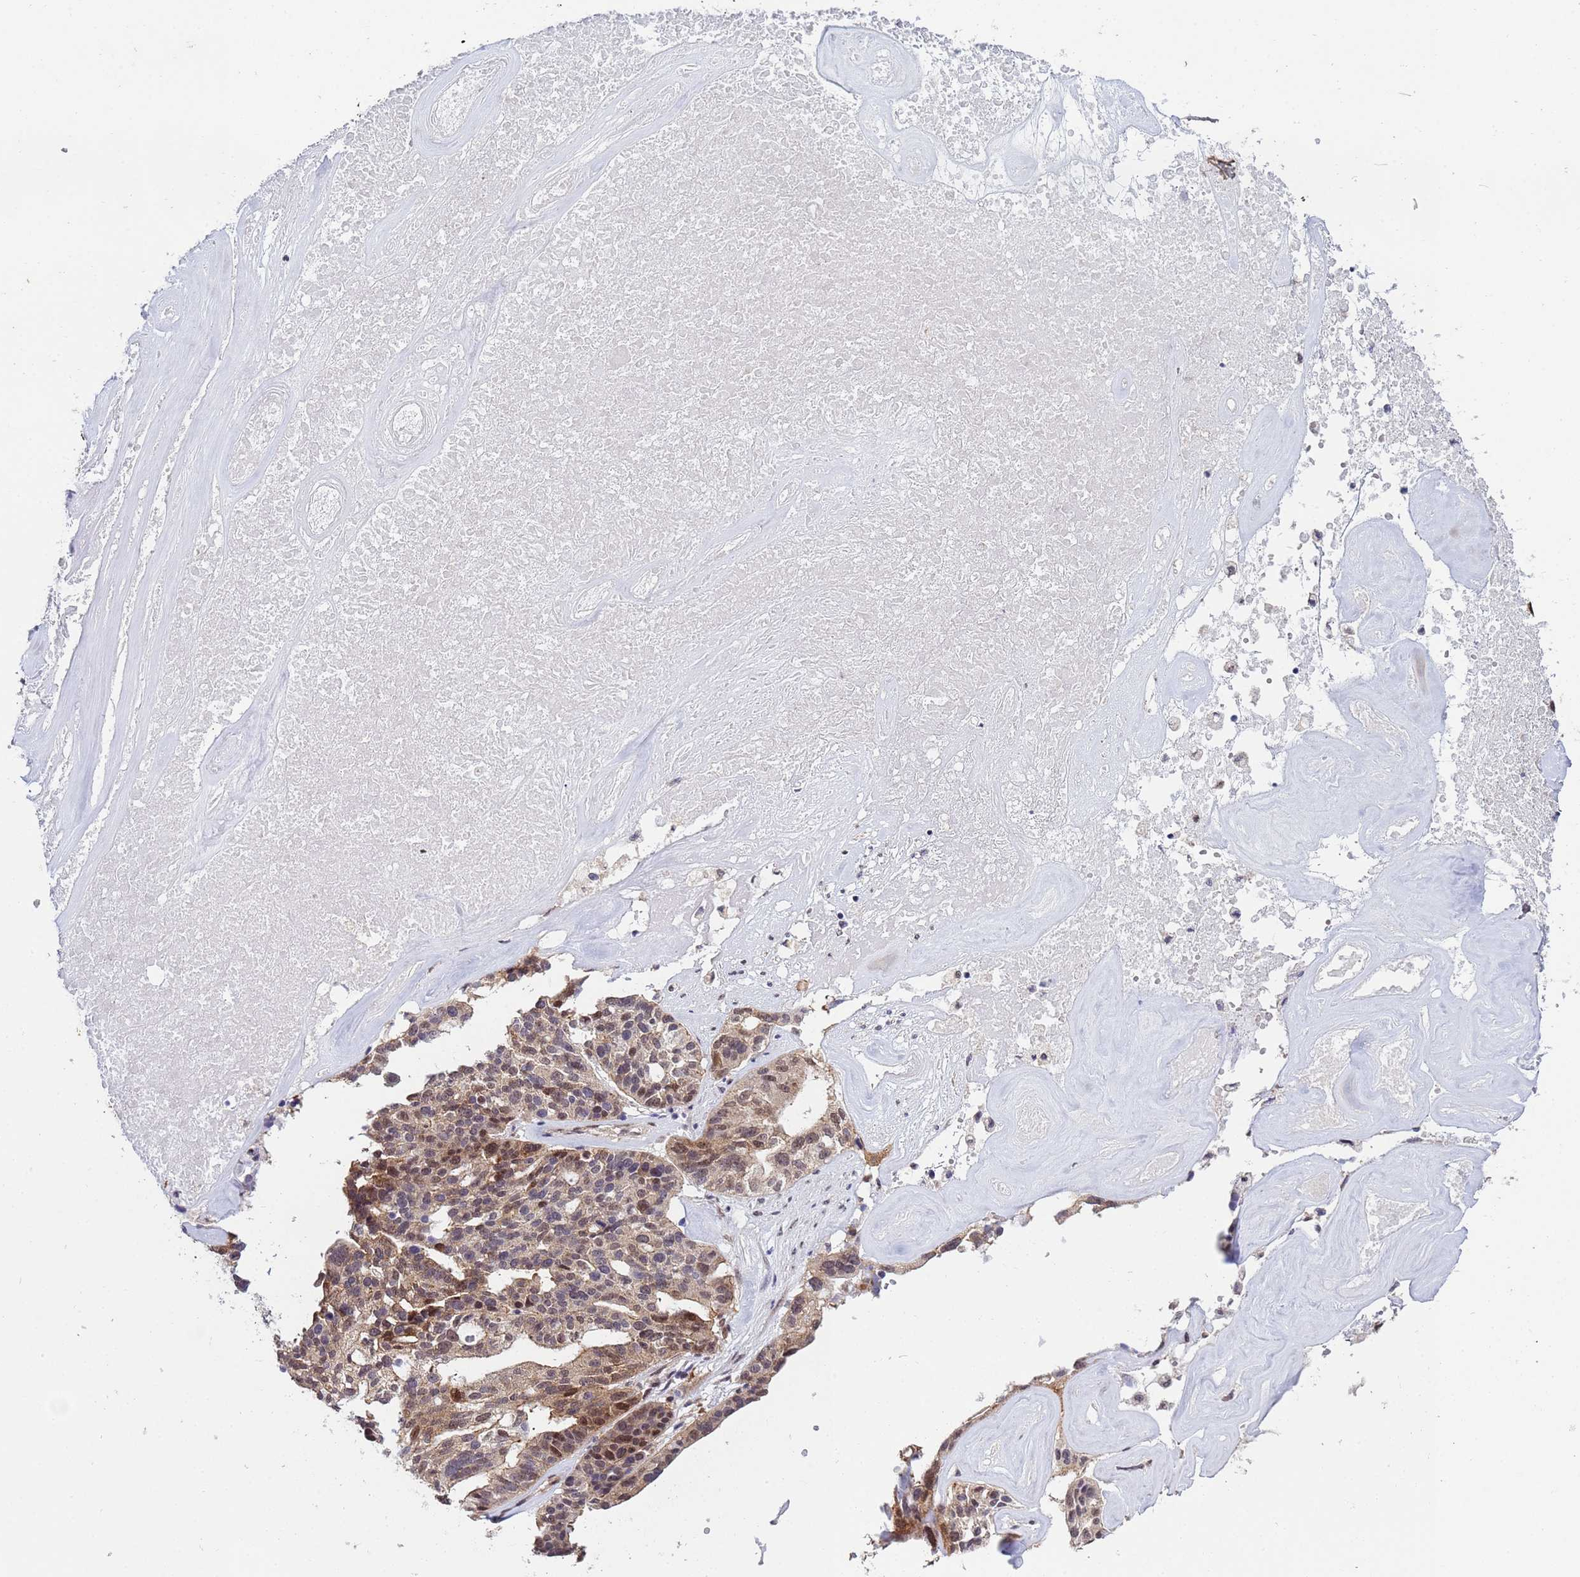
{"staining": {"intensity": "moderate", "quantity": ">75%", "location": "nuclear"}, "tissue": "ovarian cancer", "cell_type": "Tumor cells", "image_type": "cancer", "snomed": [{"axis": "morphology", "description": "Cystadenocarcinoma, serous, NOS"}, {"axis": "topography", "description": "Ovary"}], "caption": "This micrograph shows immunohistochemistry (IHC) staining of serous cystadenocarcinoma (ovarian), with medium moderate nuclear expression in approximately >75% of tumor cells.", "gene": "TRIP6", "patient": {"sex": "female", "age": 59}}